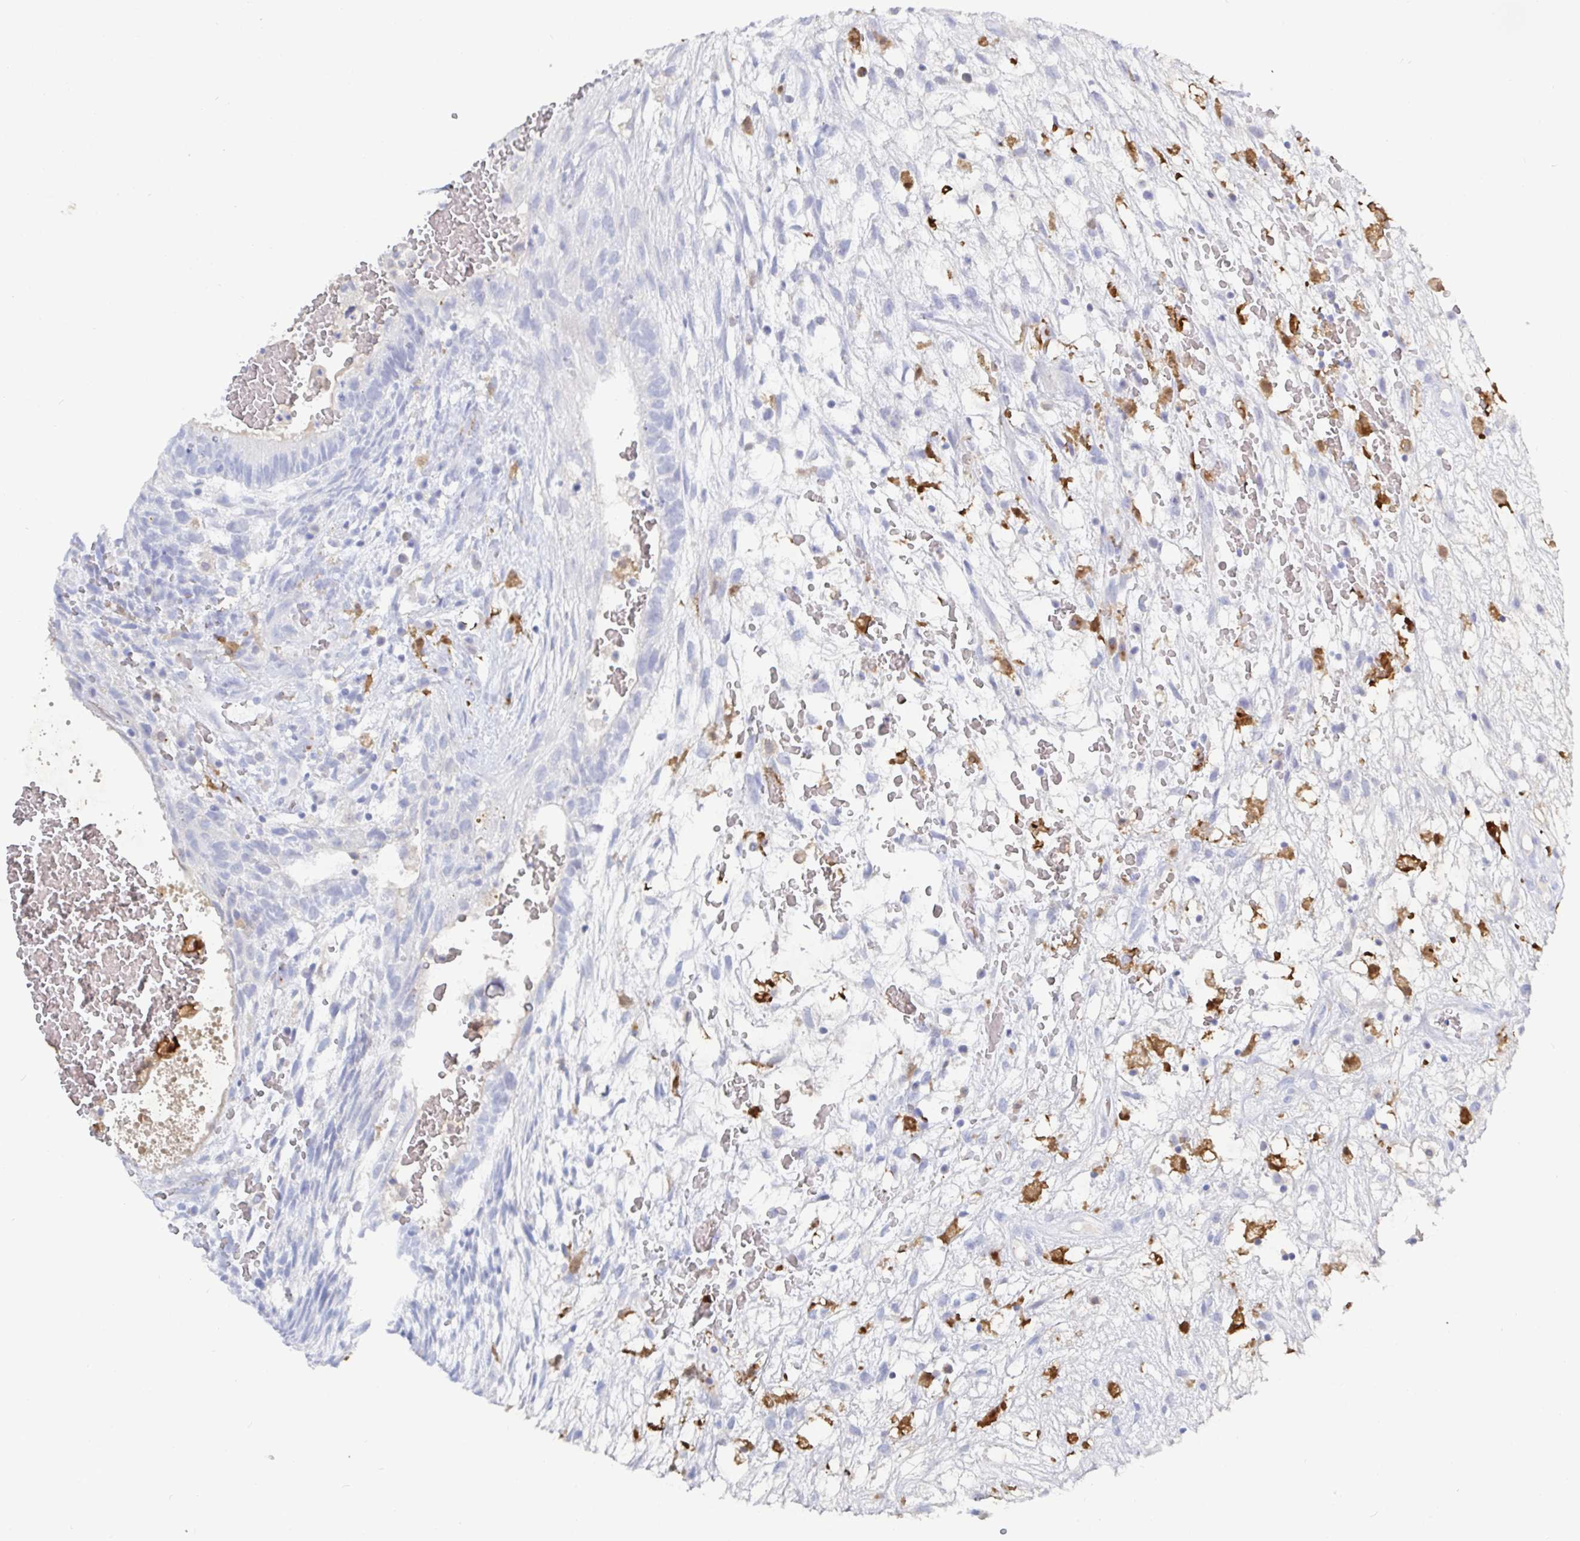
{"staining": {"intensity": "negative", "quantity": "none", "location": "none"}, "tissue": "testis cancer", "cell_type": "Tumor cells", "image_type": "cancer", "snomed": [{"axis": "morphology", "description": "Normal tissue, NOS"}, {"axis": "morphology", "description": "Carcinoma, Embryonal, NOS"}, {"axis": "topography", "description": "Testis"}], "caption": "There is no significant expression in tumor cells of testis cancer (embryonal carcinoma).", "gene": "OR2A4", "patient": {"sex": "male", "age": 32}}